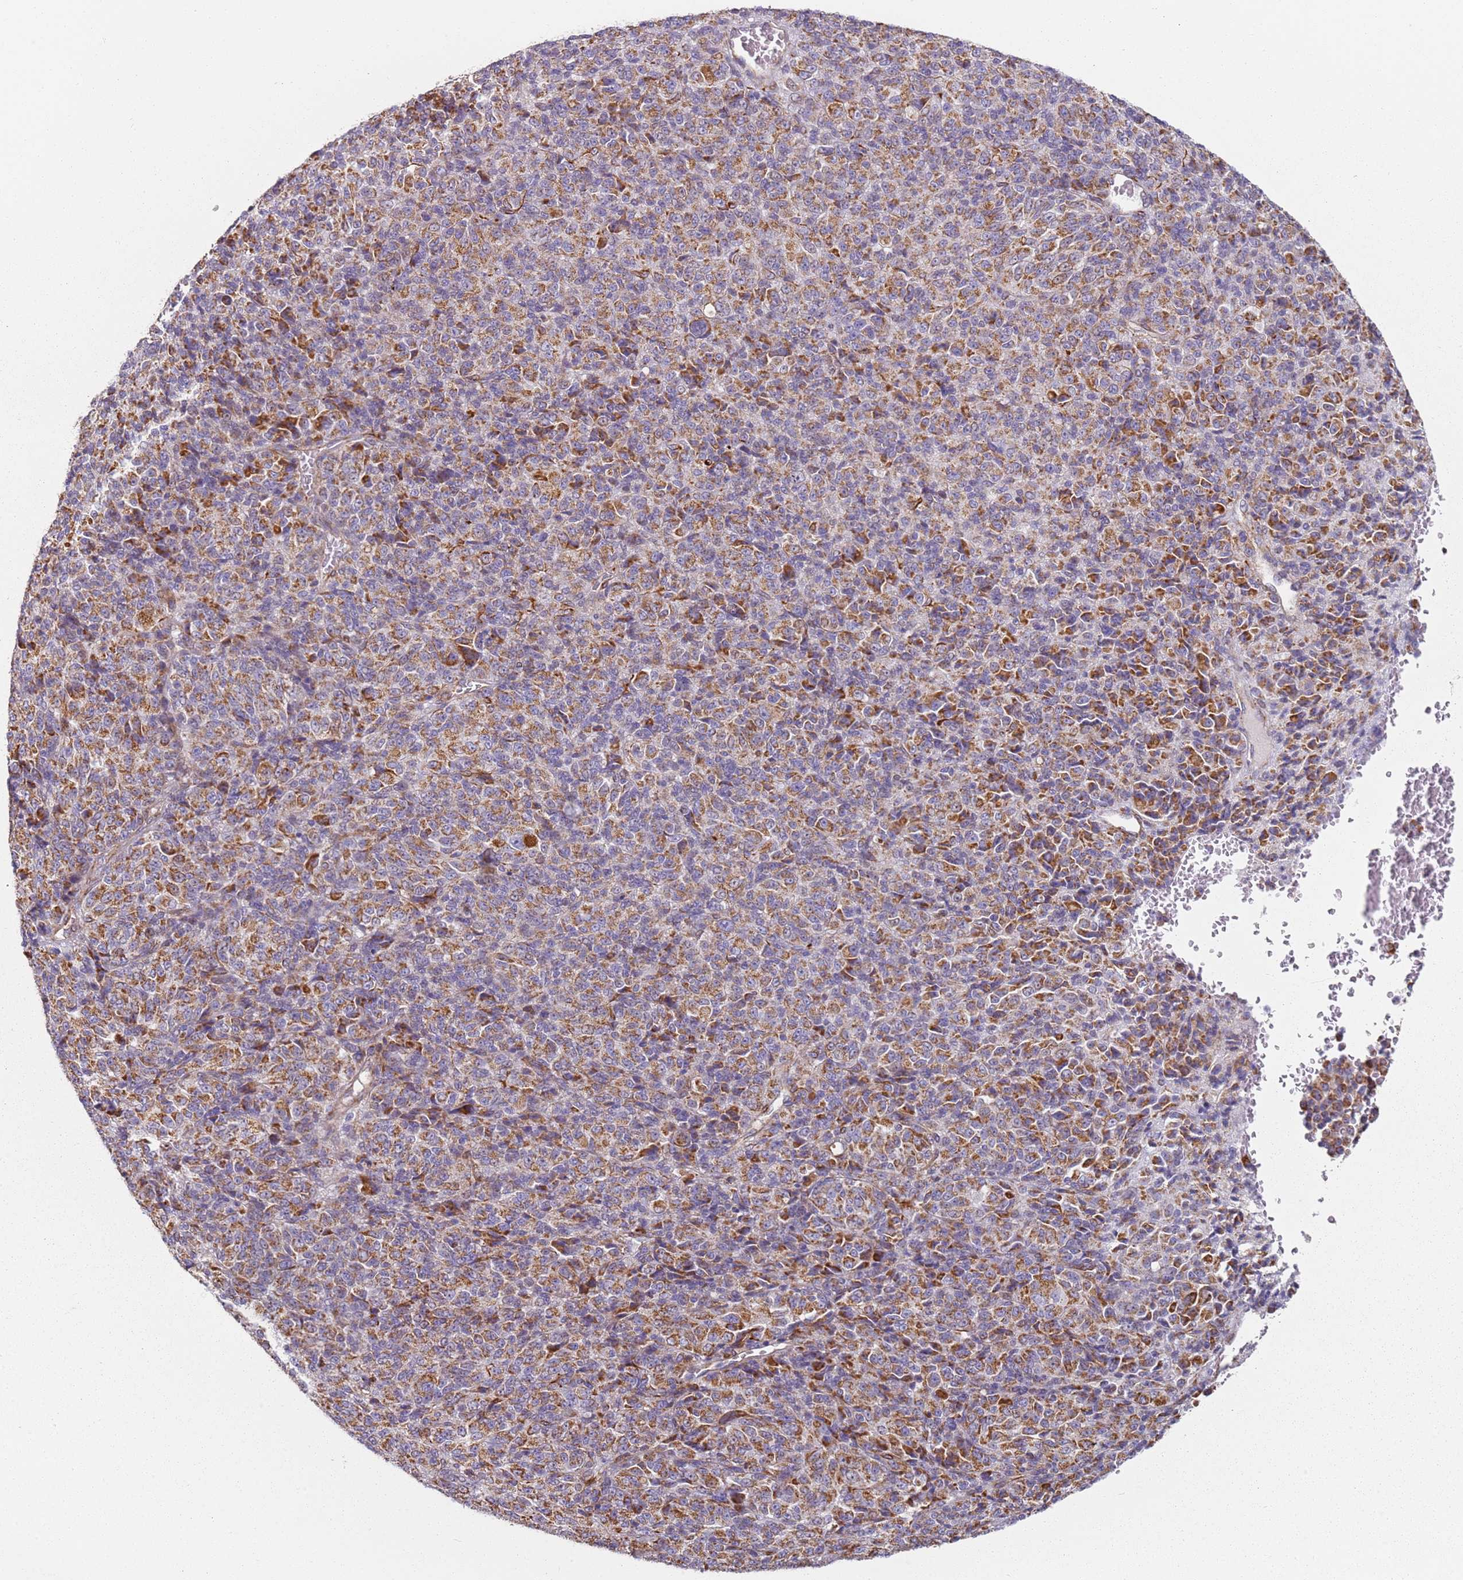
{"staining": {"intensity": "moderate", "quantity": ">75%", "location": "cytoplasmic/membranous"}, "tissue": "melanoma", "cell_type": "Tumor cells", "image_type": "cancer", "snomed": [{"axis": "morphology", "description": "Malignant melanoma, Metastatic site"}, {"axis": "topography", "description": "Brain"}], "caption": "Melanoma stained with immunohistochemistry displays moderate cytoplasmic/membranous positivity in about >75% of tumor cells.", "gene": "ALS2", "patient": {"sex": "female", "age": 56}}